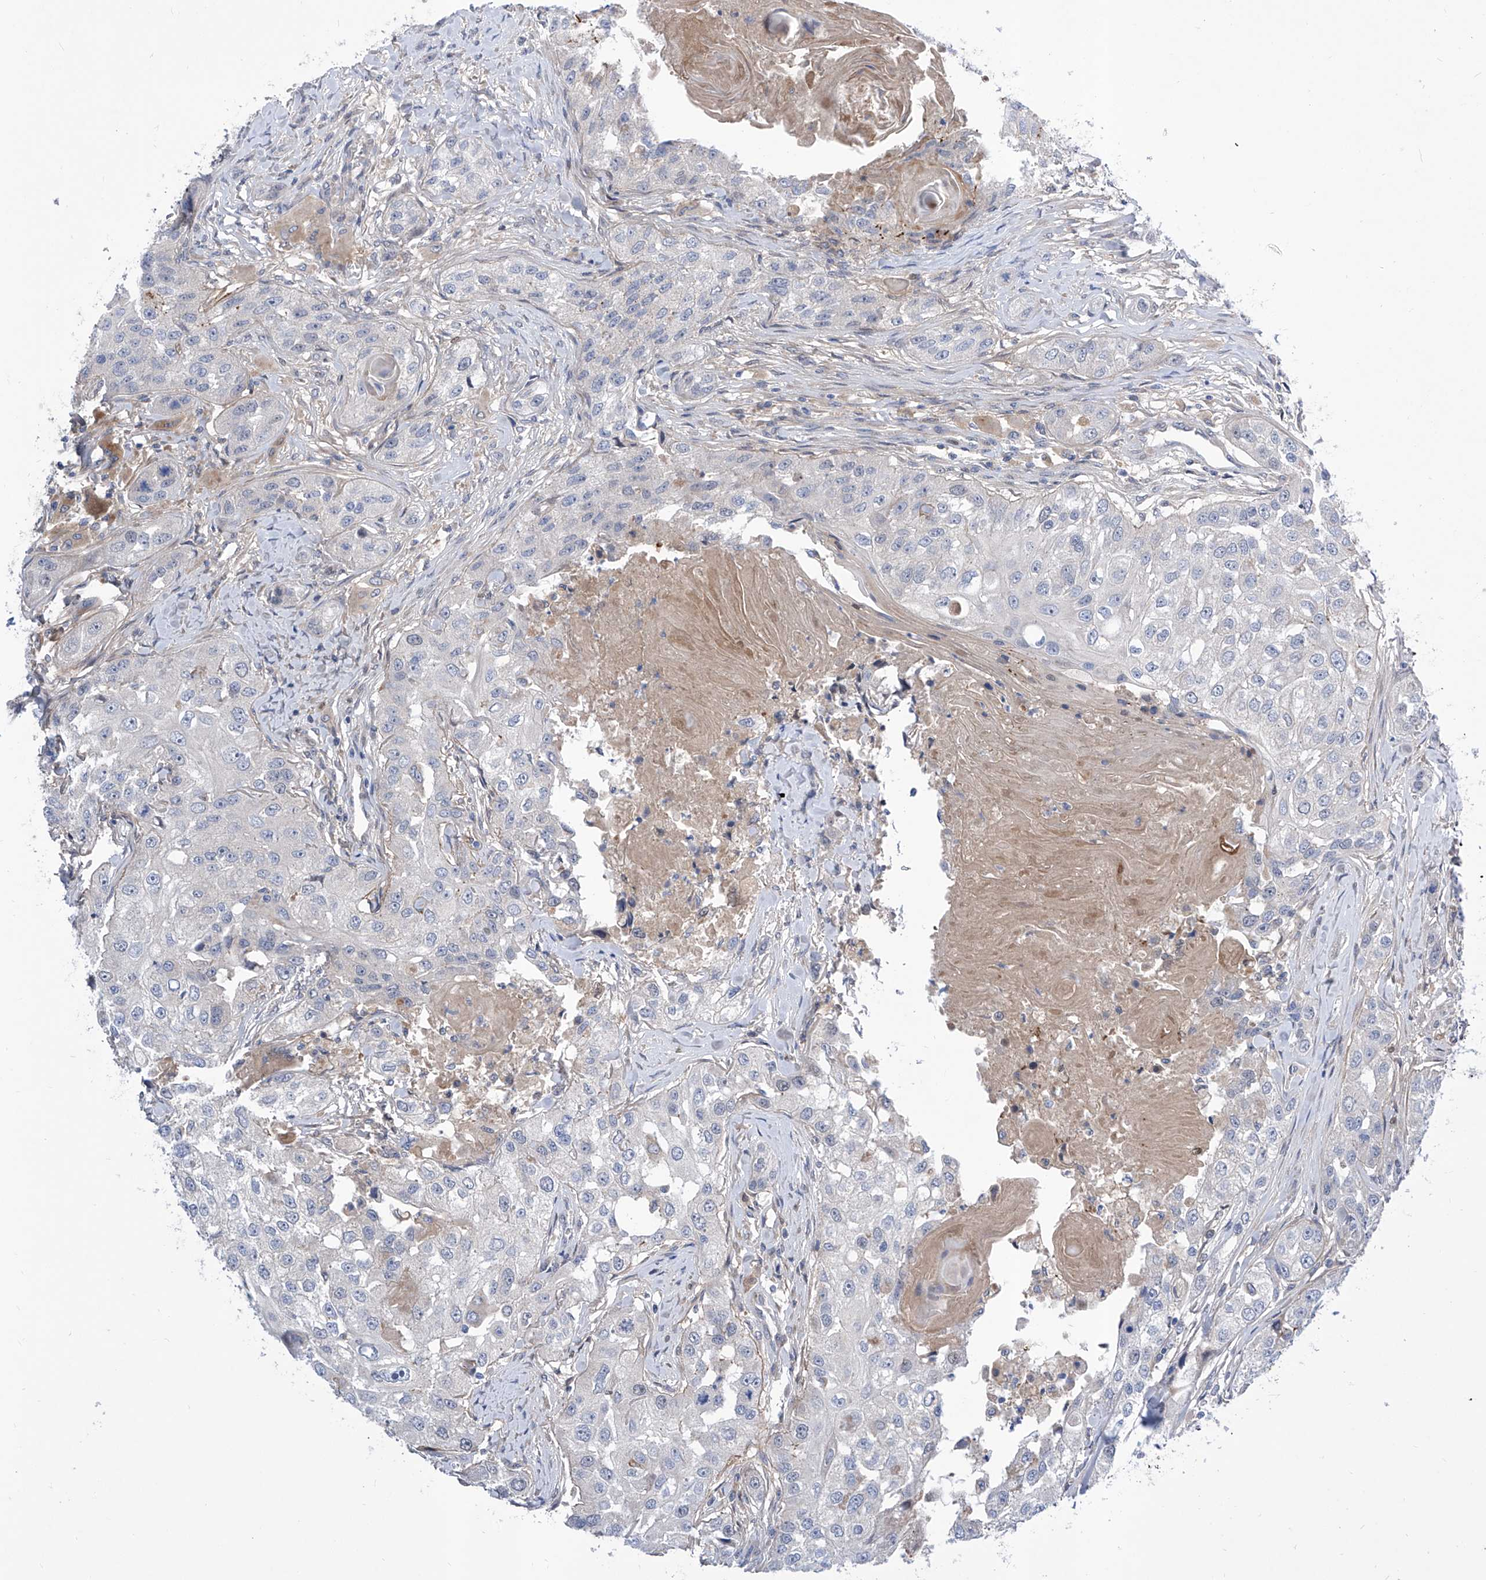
{"staining": {"intensity": "negative", "quantity": "none", "location": "none"}, "tissue": "head and neck cancer", "cell_type": "Tumor cells", "image_type": "cancer", "snomed": [{"axis": "morphology", "description": "Normal tissue, NOS"}, {"axis": "morphology", "description": "Squamous cell carcinoma, NOS"}, {"axis": "topography", "description": "Skeletal muscle"}, {"axis": "topography", "description": "Head-Neck"}], "caption": "The photomicrograph displays no staining of tumor cells in head and neck cancer (squamous cell carcinoma).", "gene": "SRBD1", "patient": {"sex": "male", "age": 51}}